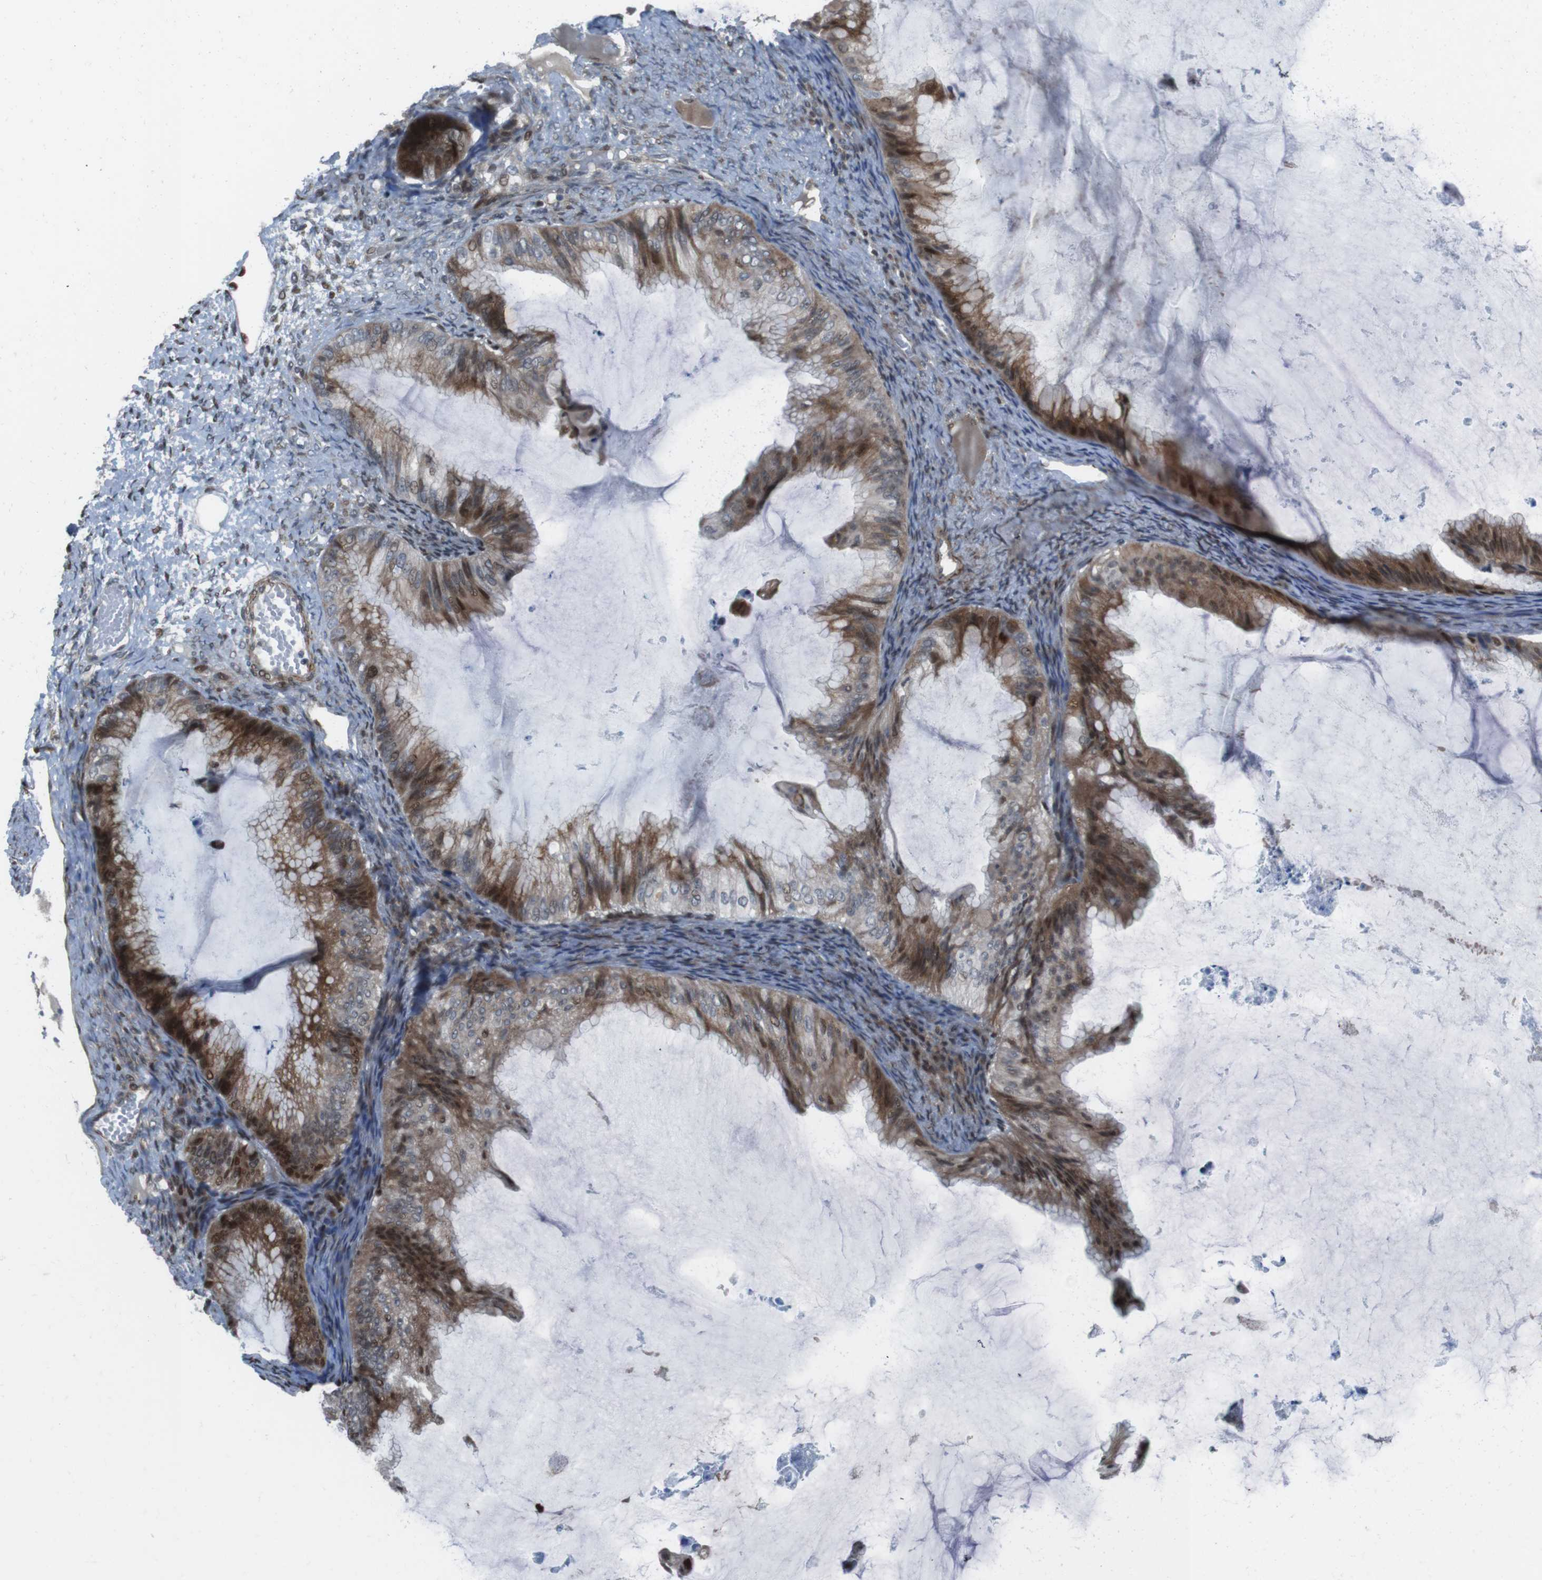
{"staining": {"intensity": "moderate", "quantity": ">75%", "location": "cytoplasmic/membranous,nuclear"}, "tissue": "ovarian cancer", "cell_type": "Tumor cells", "image_type": "cancer", "snomed": [{"axis": "morphology", "description": "Cystadenocarcinoma, mucinous, NOS"}, {"axis": "topography", "description": "Ovary"}], "caption": "Protein staining reveals moderate cytoplasmic/membranous and nuclear expression in about >75% of tumor cells in ovarian cancer (mucinous cystadenocarcinoma).", "gene": "PBRM1", "patient": {"sex": "female", "age": 61}}